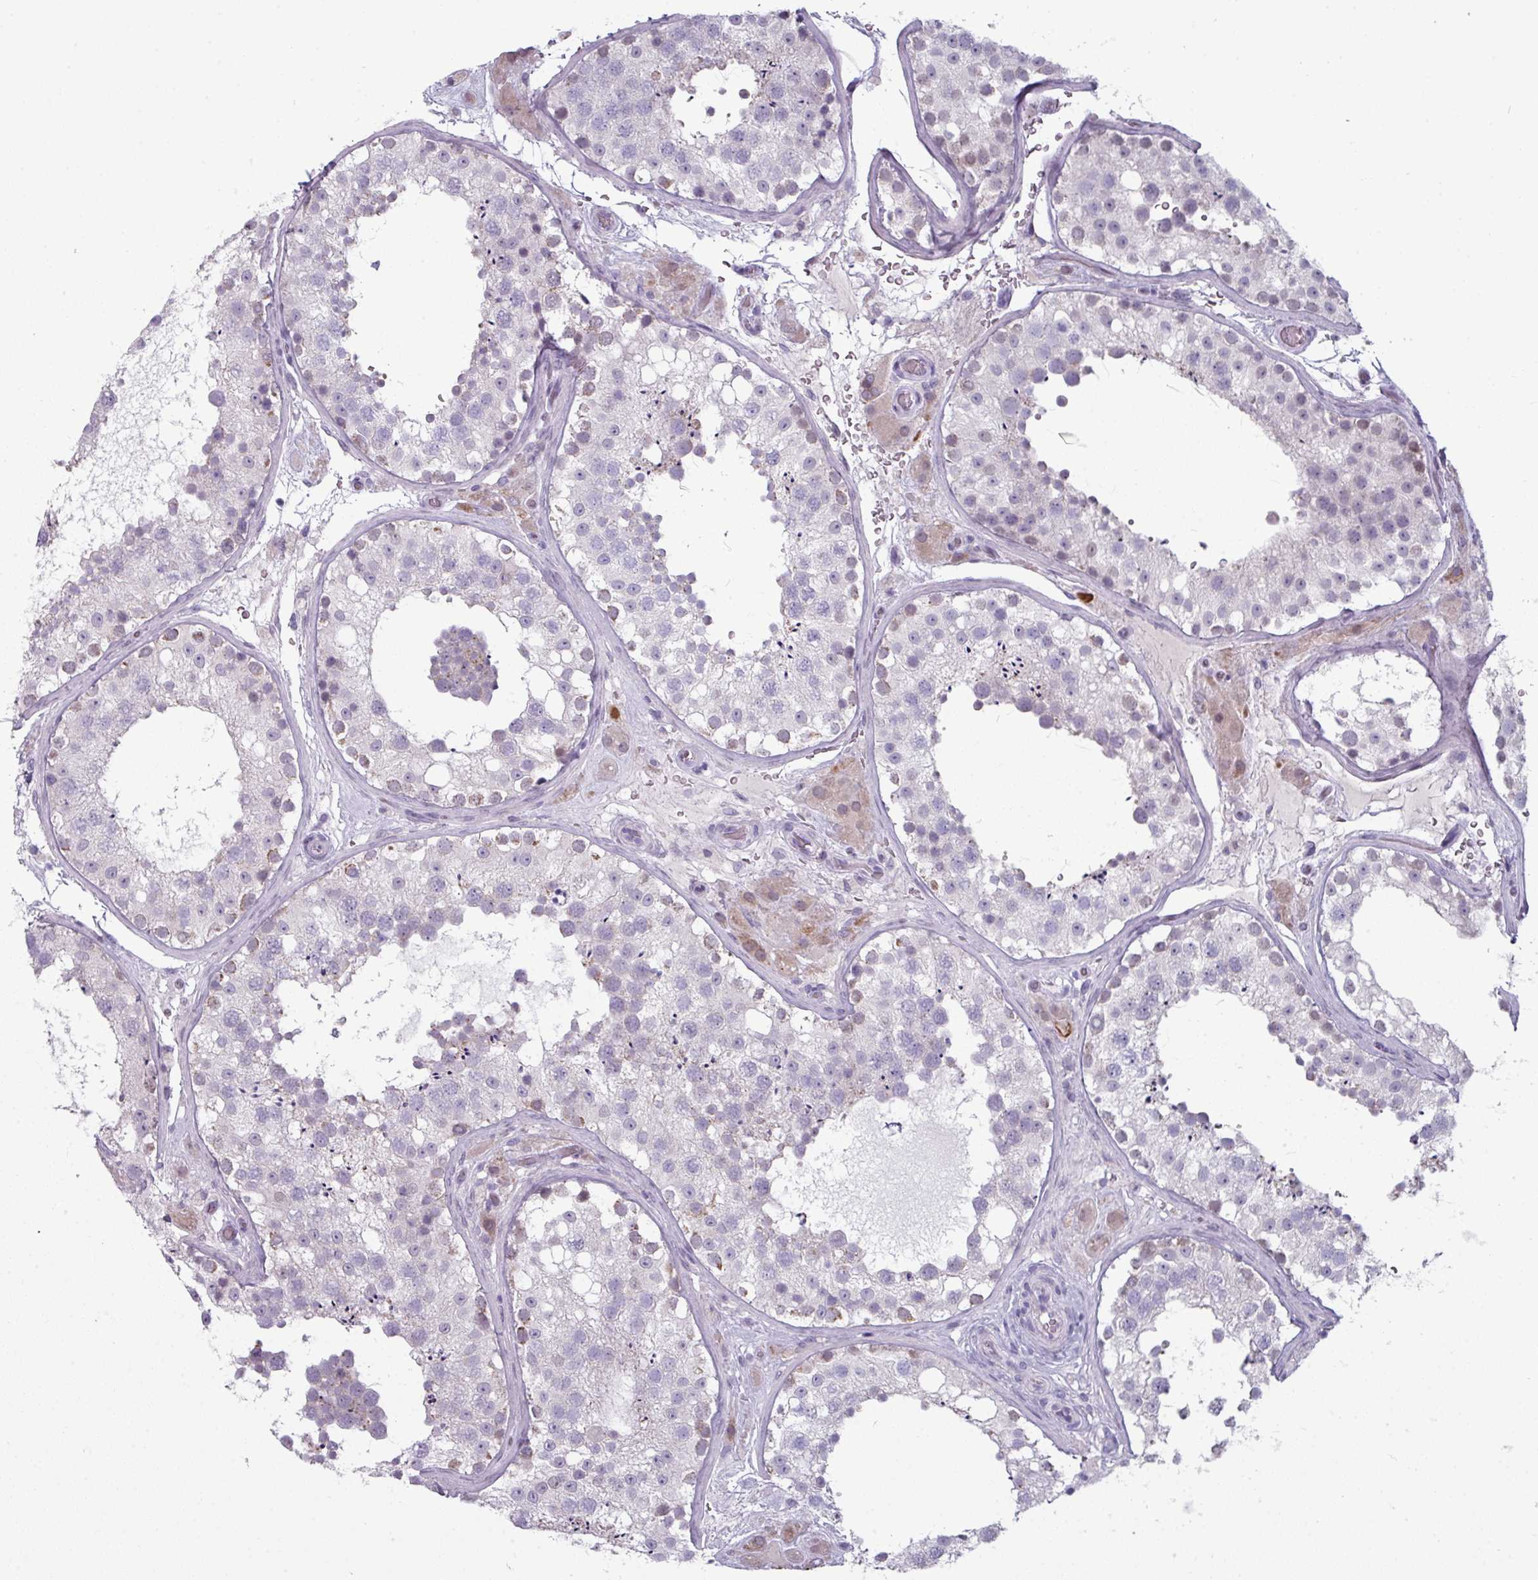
{"staining": {"intensity": "moderate", "quantity": "25%-75%", "location": "cytoplasmic/membranous"}, "tissue": "testis", "cell_type": "Cells in seminiferous ducts", "image_type": "normal", "snomed": [{"axis": "morphology", "description": "Normal tissue, NOS"}, {"axis": "topography", "description": "Testis"}], "caption": "The histopathology image demonstrates immunohistochemical staining of normal testis. There is moderate cytoplasmic/membranous expression is present in about 25%-75% of cells in seminiferous ducts.", "gene": "ZNF615", "patient": {"sex": "male", "age": 26}}